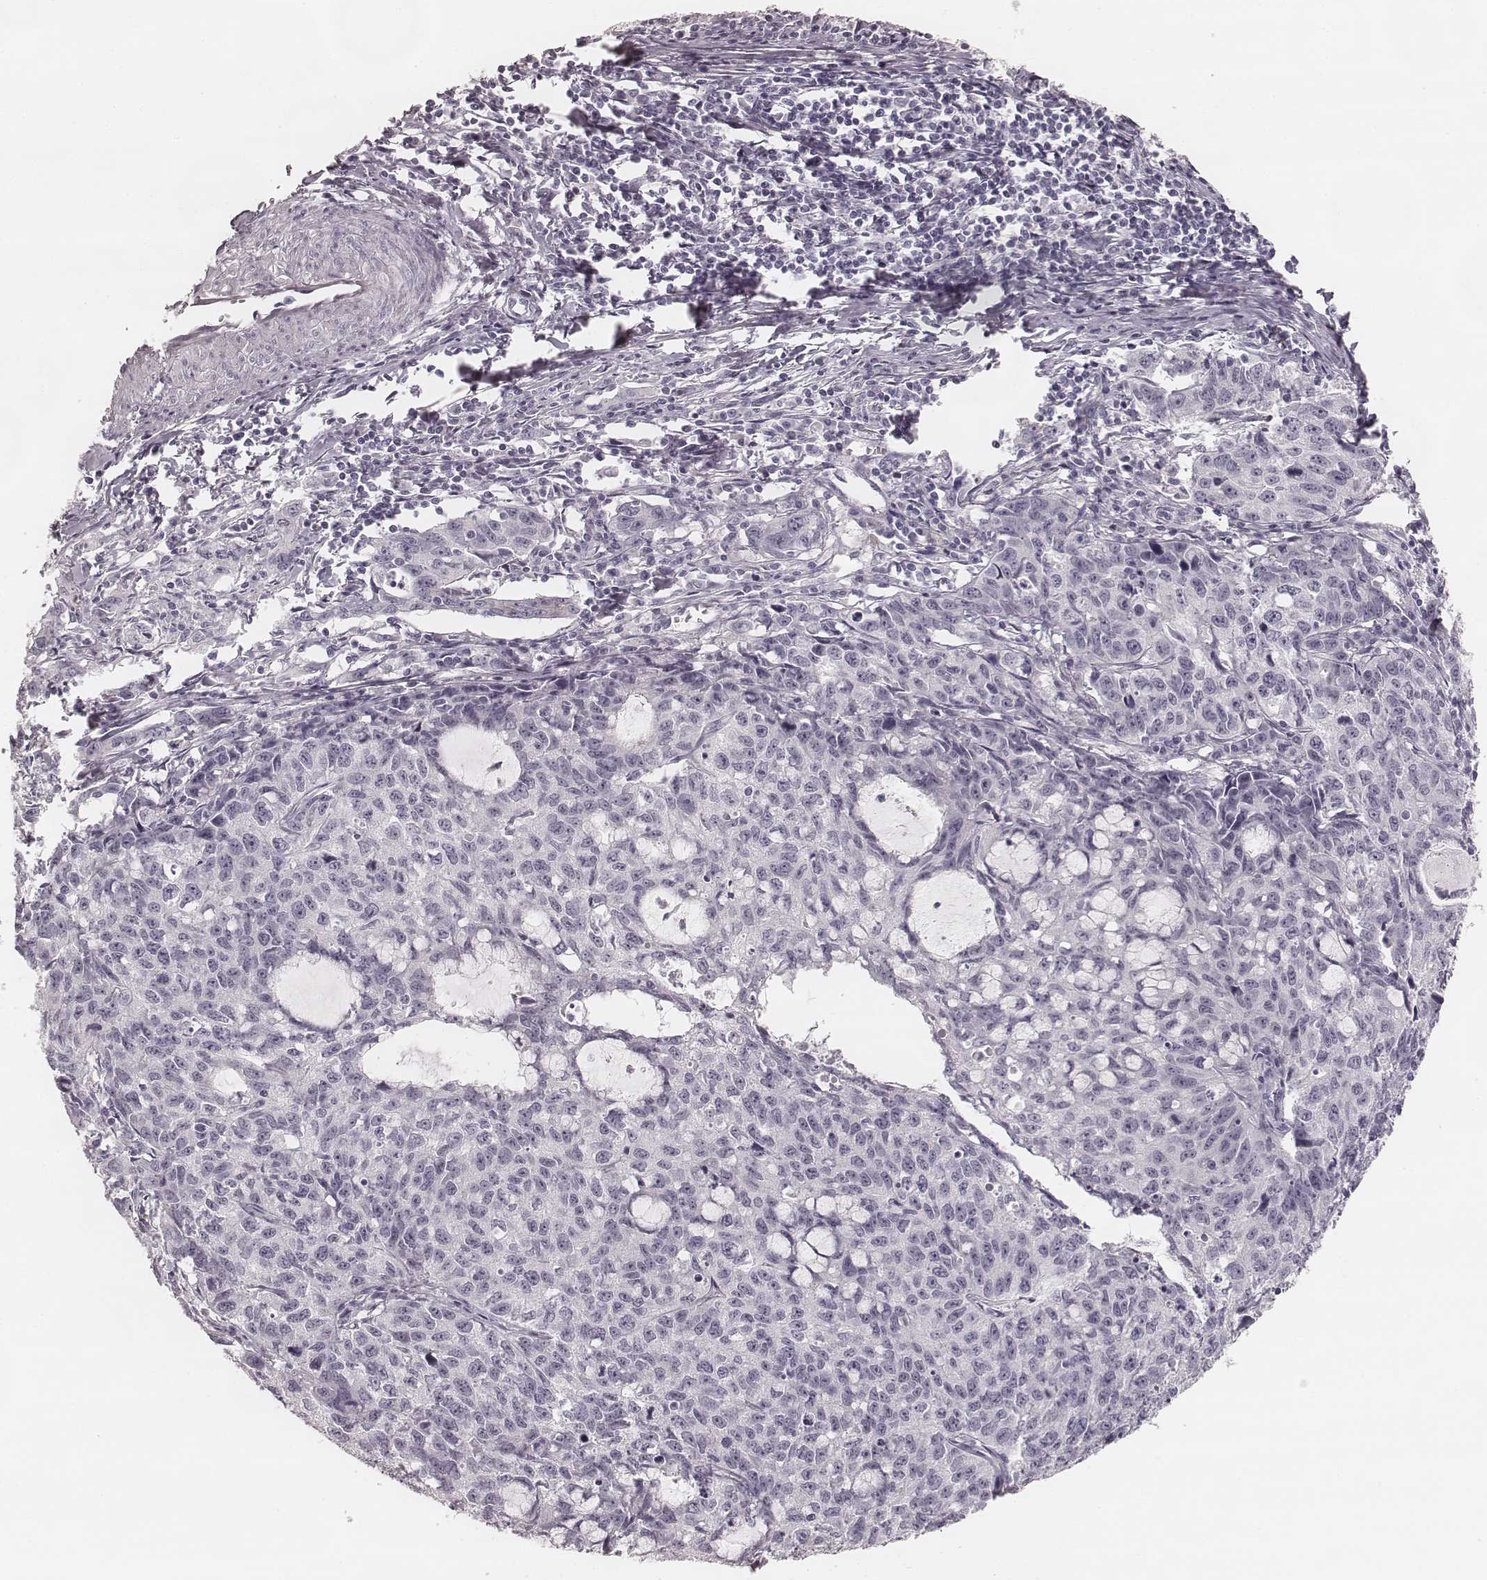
{"staining": {"intensity": "negative", "quantity": "none", "location": "none"}, "tissue": "cervical cancer", "cell_type": "Tumor cells", "image_type": "cancer", "snomed": [{"axis": "morphology", "description": "Squamous cell carcinoma, NOS"}, {"axis": "topography", "description": "Cervix"}], "caption": "Tumor cells are negative for brown protein staining in cervical cancer (squamous cell carcinoma).", "gene": "HNF4G", "patient": {"sex": "female", "age": 28}}